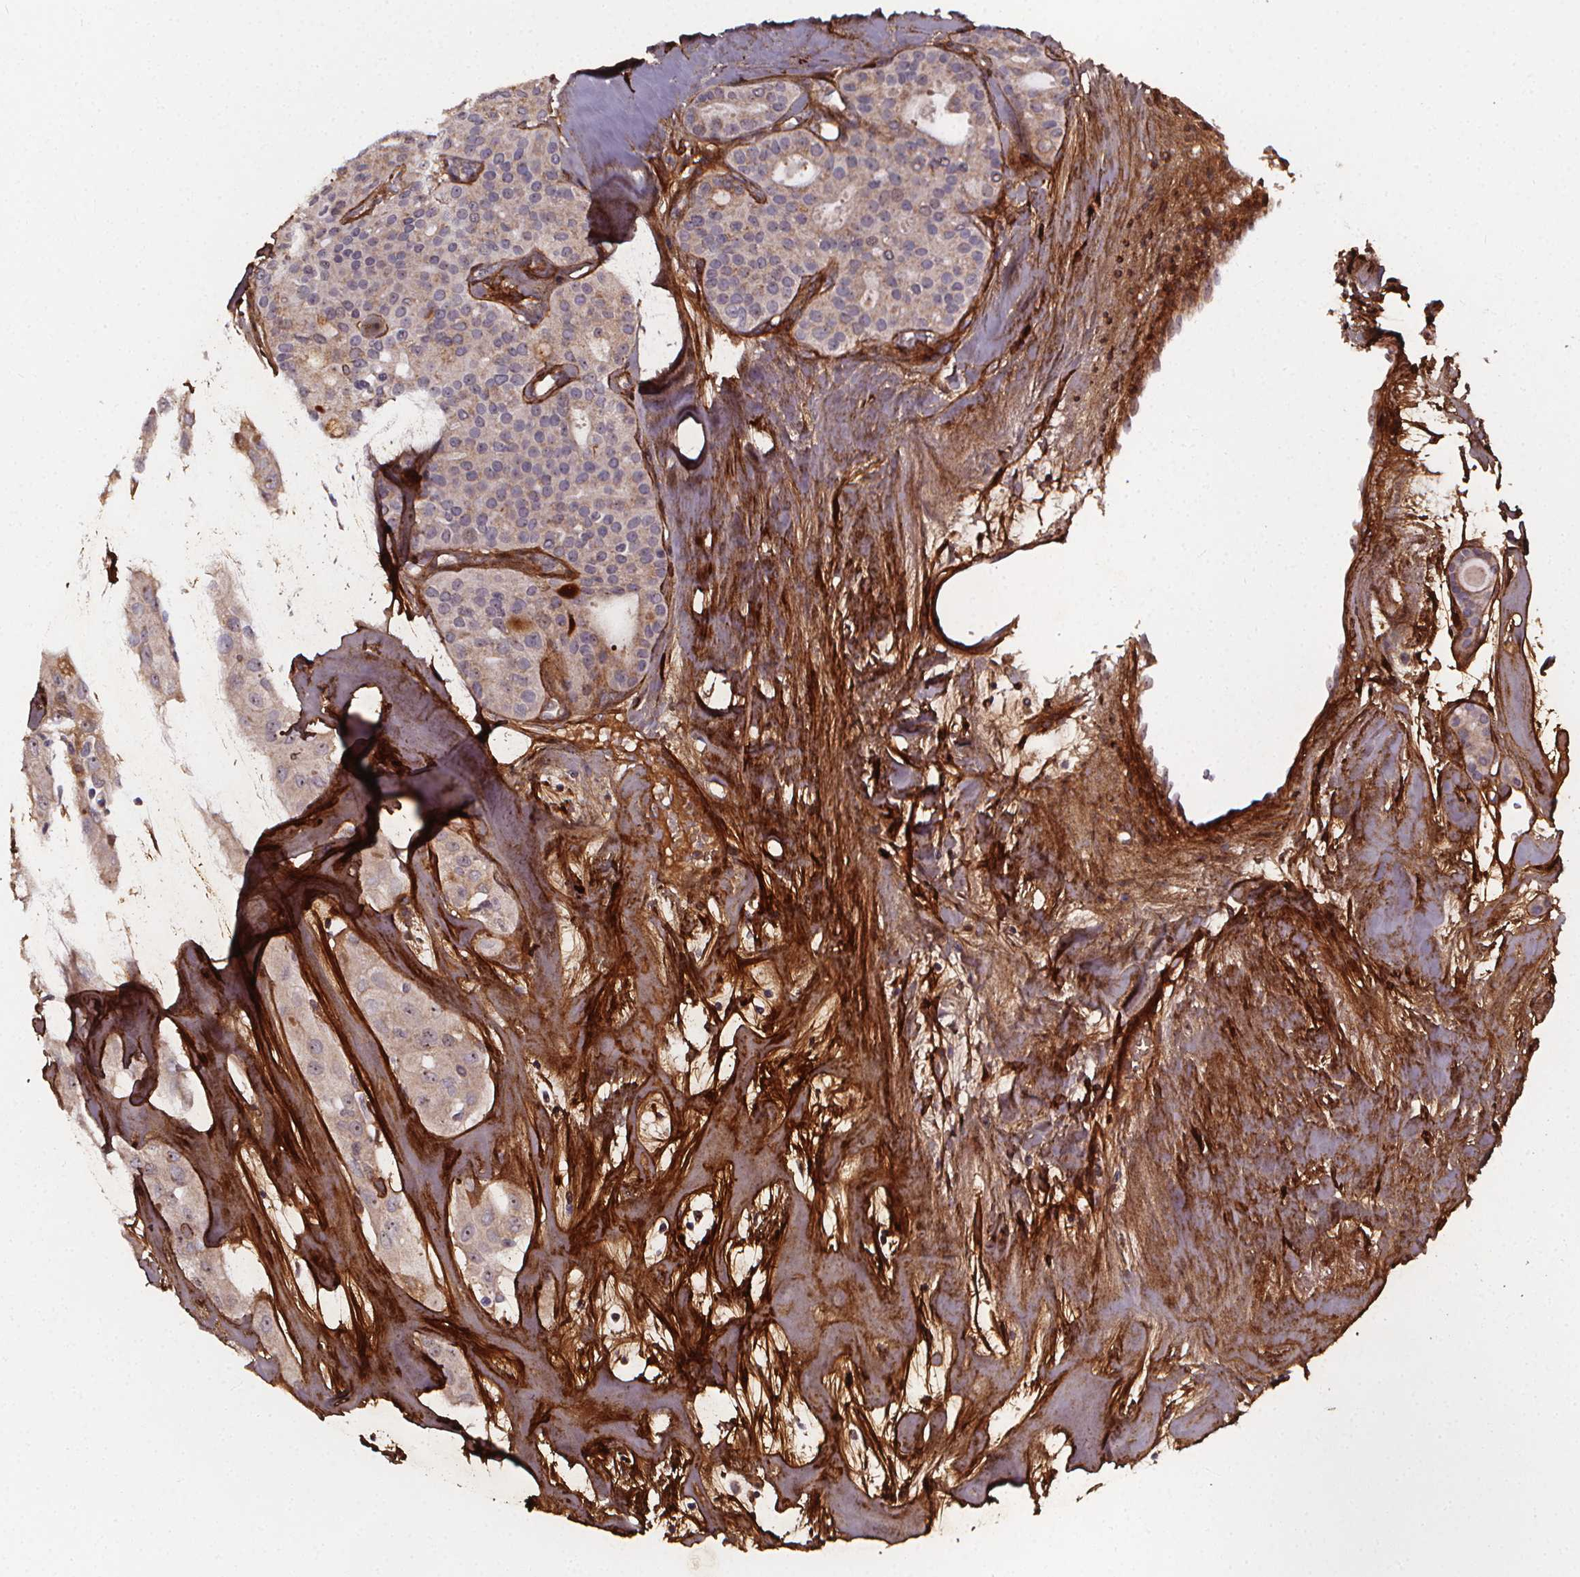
{"staining": {"intensity": "weak", "quantity": "<25%", "location": "cytoplasmic/membranous"}, "tissue": "thyroid cancer", "cell_type": "Tumor cells", "image_type": "cancer", "snomed": [{"axis": "morphology", "description": "Follicular adenoma carcinoma, NOS"}, {"axis": "topography", "description": "Thyroid gland"}], "caption": "Histopathology image shows no significant protein expression in tumor cells of thyroid follicular adenoma carcinoma.", "gene": "AEBP1", "patient": {"sex": "male", "age": 75}}